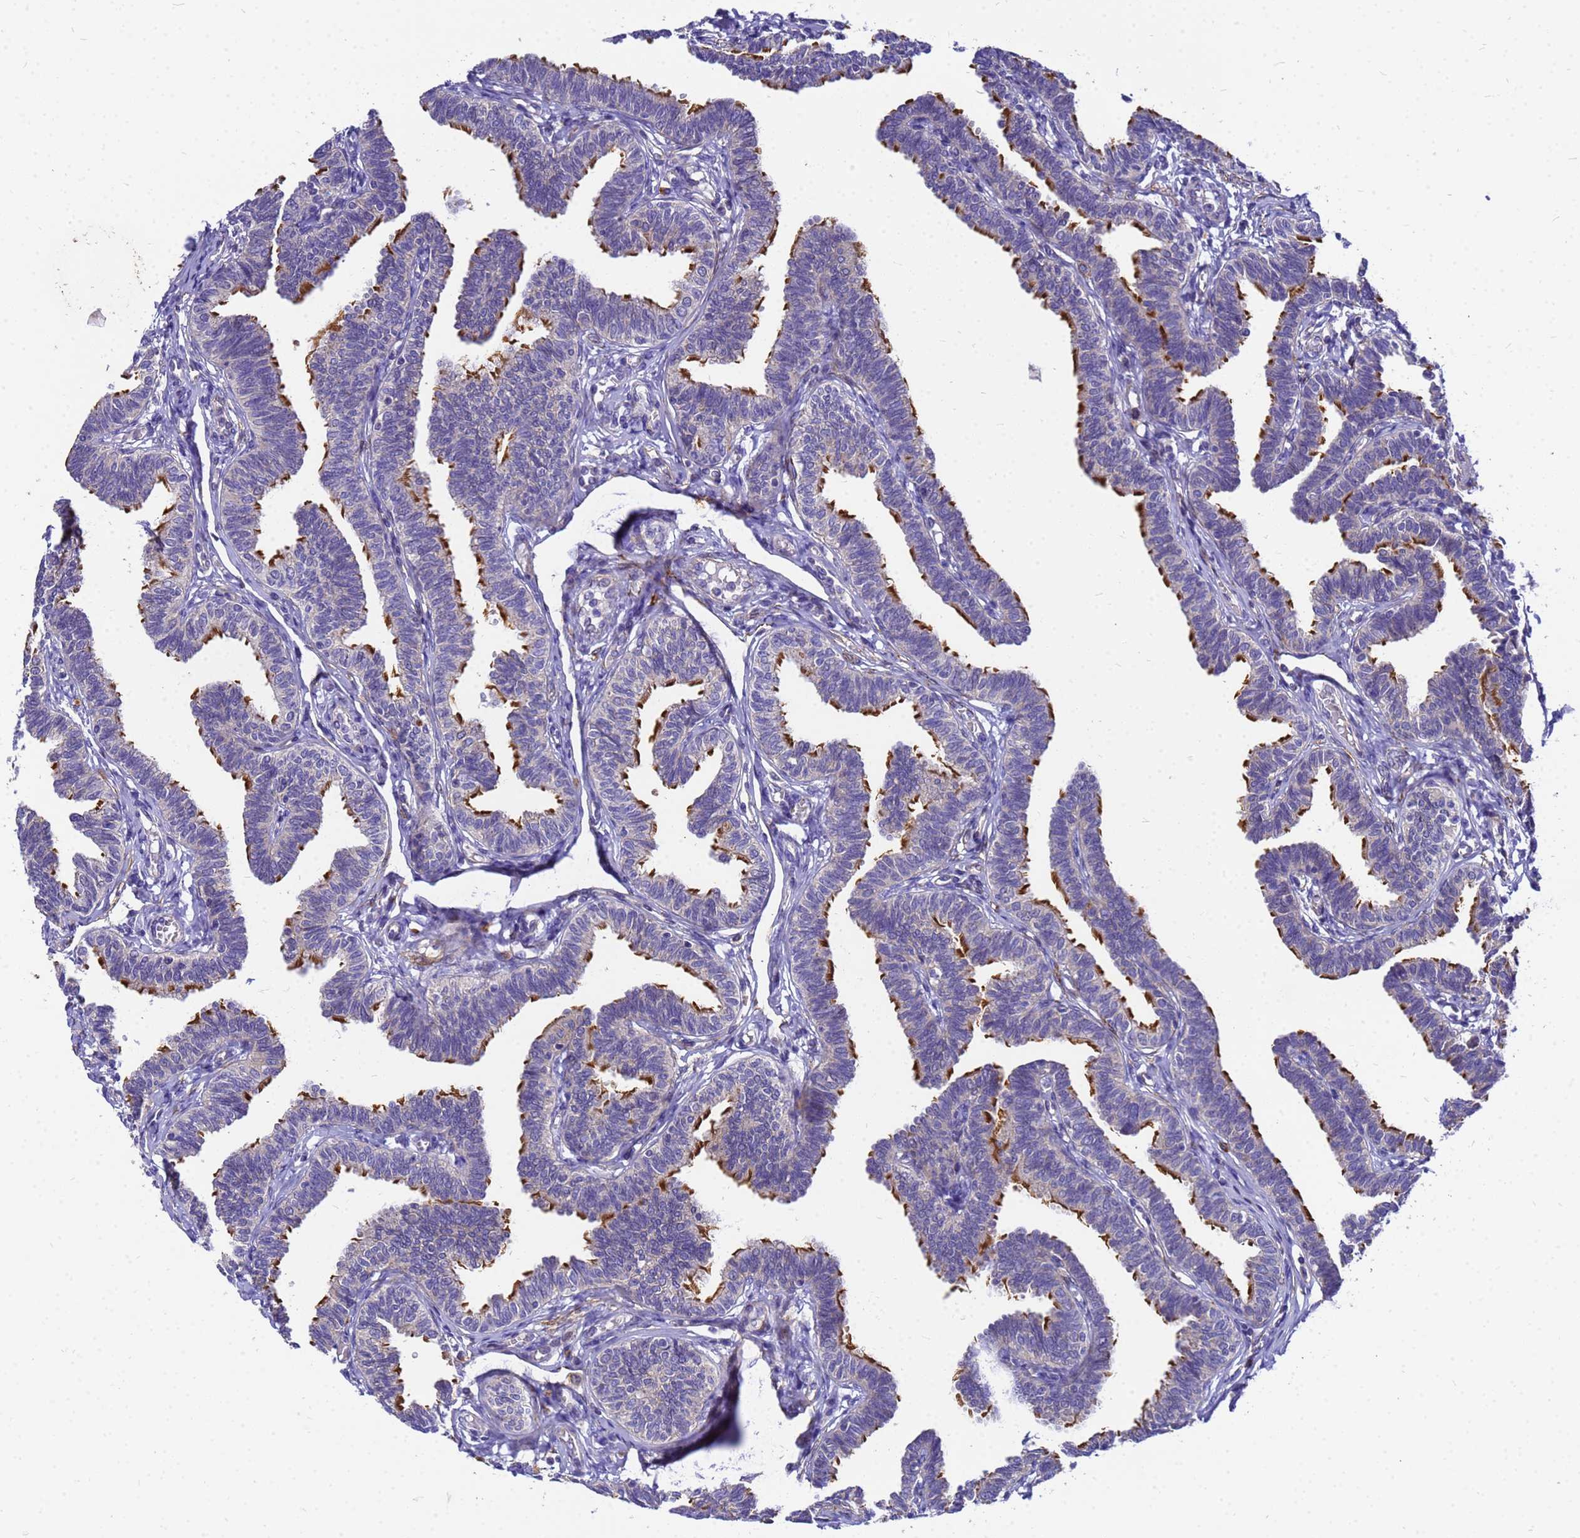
{"staining": {"intensity": "strong", "quantity": "25%-75%", "location": "cytoplasmic/membranous"}, "tissue": "fallopian tube", "cell_type": "Glandular cells", "image_type": "normal", "snomed": [{"axis": "morphology", "description": "Normal tissue, NOS"}, {"axis": "topography", "description": "Fallopian tube"}, {"axis": "topography", "description": "Ovary"}], "caption": "This is a photomicrograph of IHC staining of unremarkable fallopian tube, which shows strong positivity in the cytoplasmic/membranous of glandular cells.", "gene": "POP7", "patient": {"sex": "female", "age": 23}}